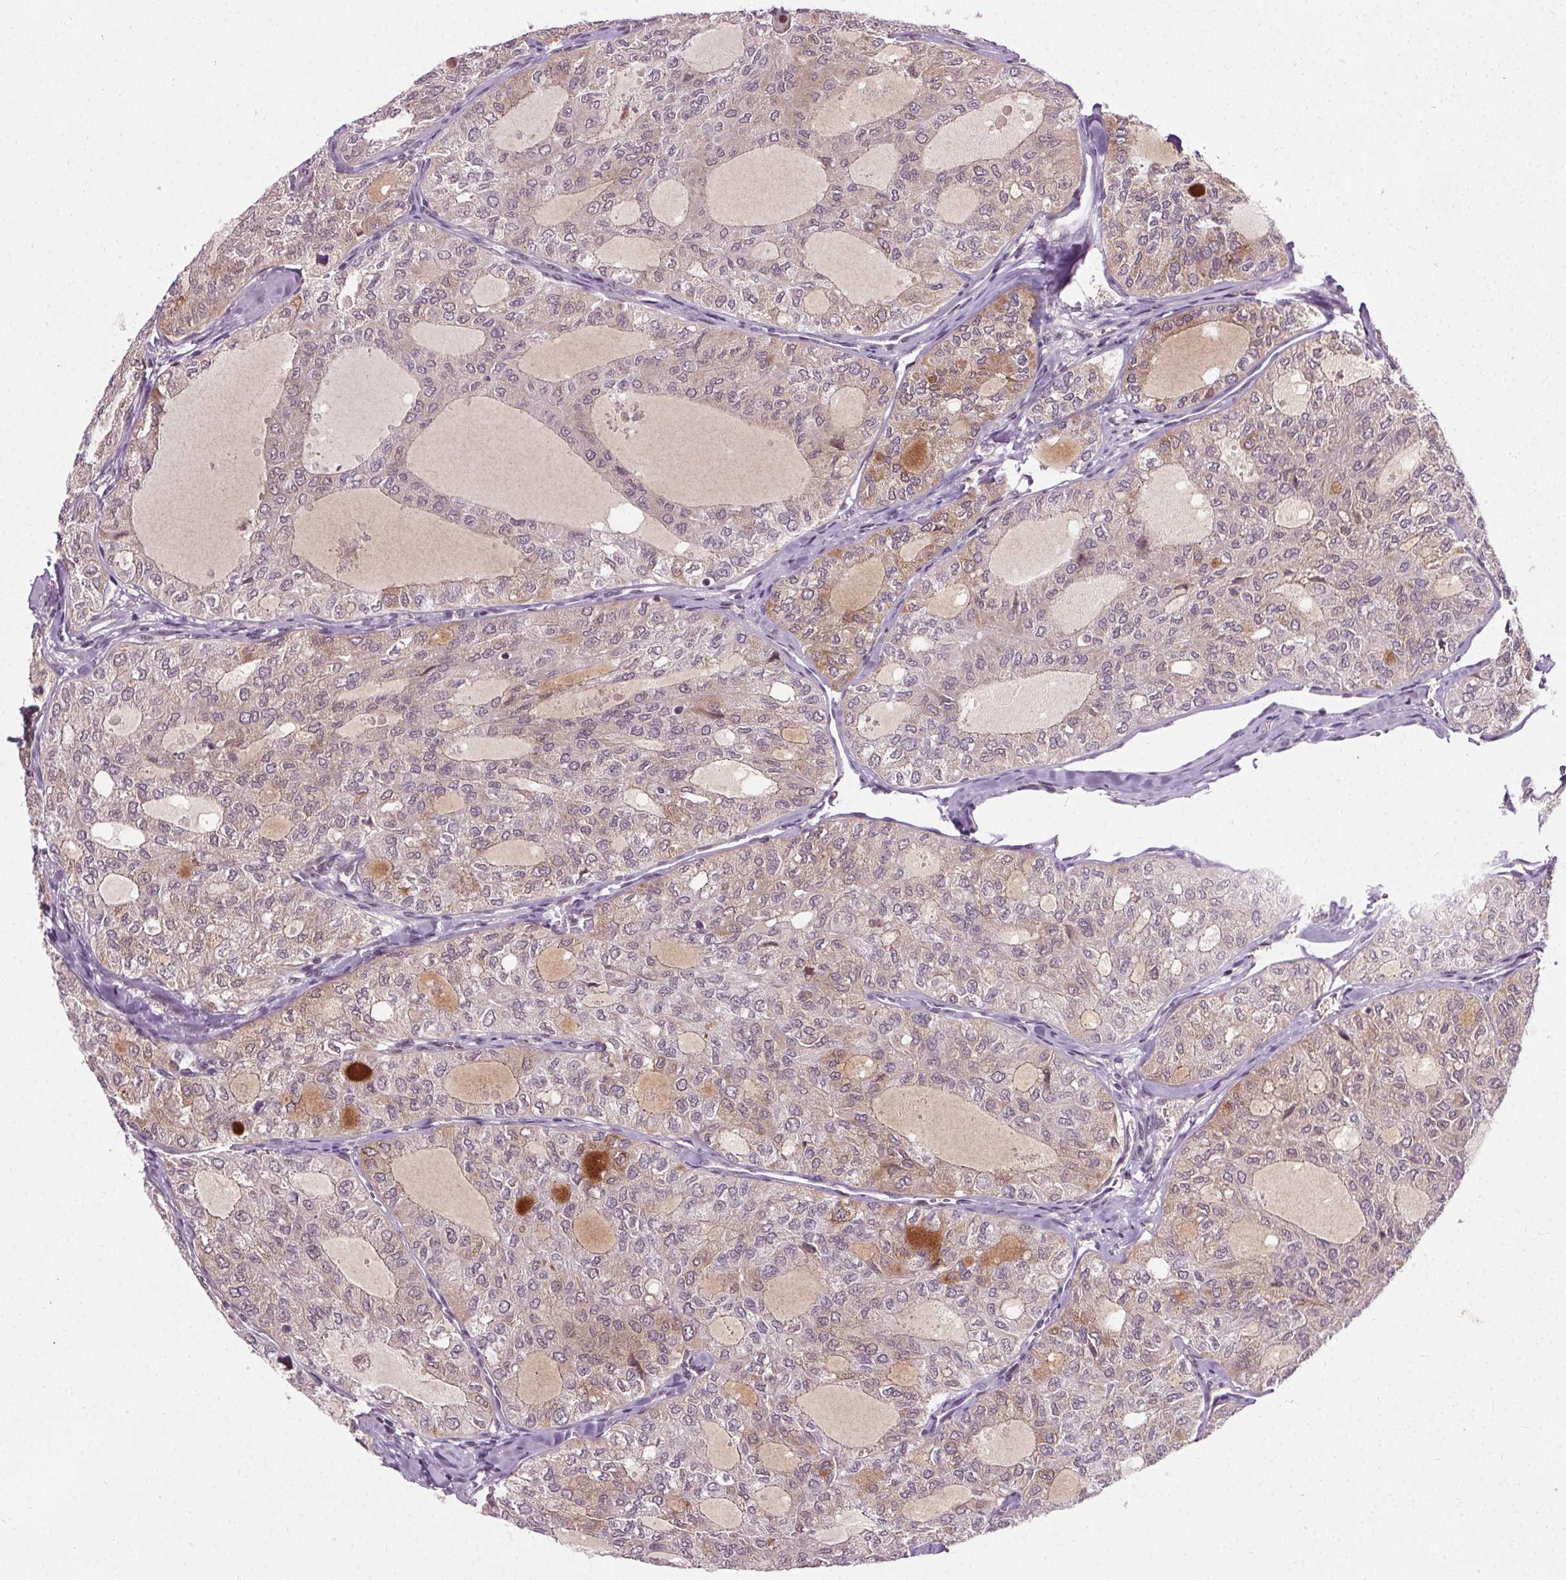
{"staining": {"intensity": "moderate", "quantity": "<25%", "location": "cytoplasmic/membranous,nuclear"}, "tissue": "thyroid cancer", "cell_type": "Tumor cells", "image_type": "cancer", "snomed": [{"axis": "morphology", "description": "Follicular adenoma carcinoma, NOS"}, {"axis": "topography", "description": "Thyroid gland"}], "caption": "Immunohistochemistry of human thyroid cancer displays low levels of moderate cytoplasmic/membranous and nuclear staining in approximately <25% of tumor cells. (DAB IHC, brown staining for protein, blue staining for nuclei).", "gene": "MED6", "patient": {"sex": "male", "age": 75}}